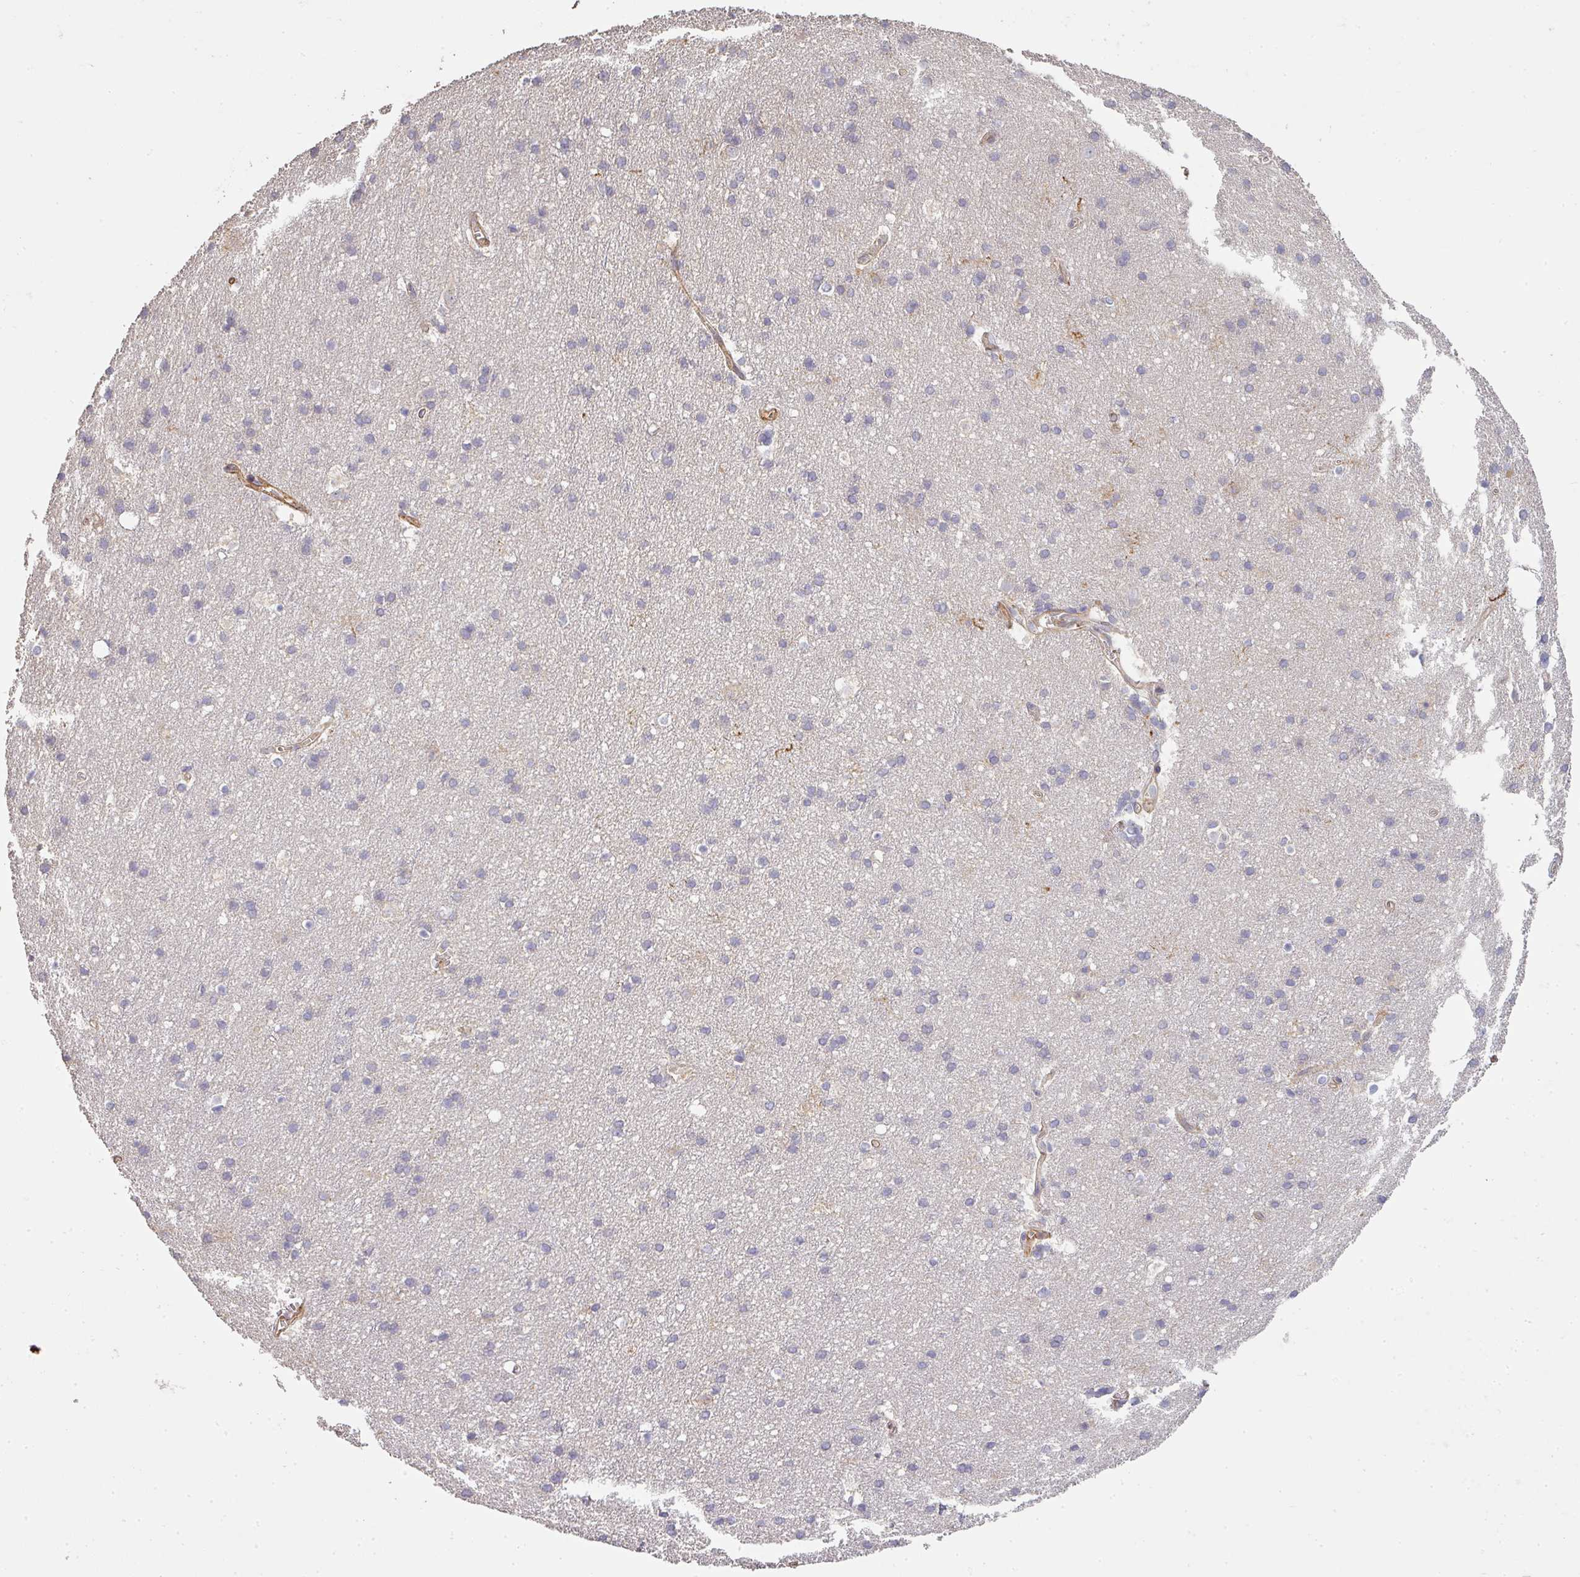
{"staining": {"intensity": "moderate", "quantity": "<25%", "location": "cytoplasmic/membranous"}, "tissue": "cerebral cortex", "cell_type": "Endothelial cells", "image_type": "normal", "snomed": [{"axis": "morphology", "description": "Normal tissue, NOS"}, {"axis": "topography", "description": "Cerebral cortex"}], "caption": "Cerebral cortex stained with IHC demonstrates moderate cytoplasmic/membranous expression in approximately <25% of endothelial cells.", "gene": "PCDH1", "patient": {"sex": "male", "age": 54}}